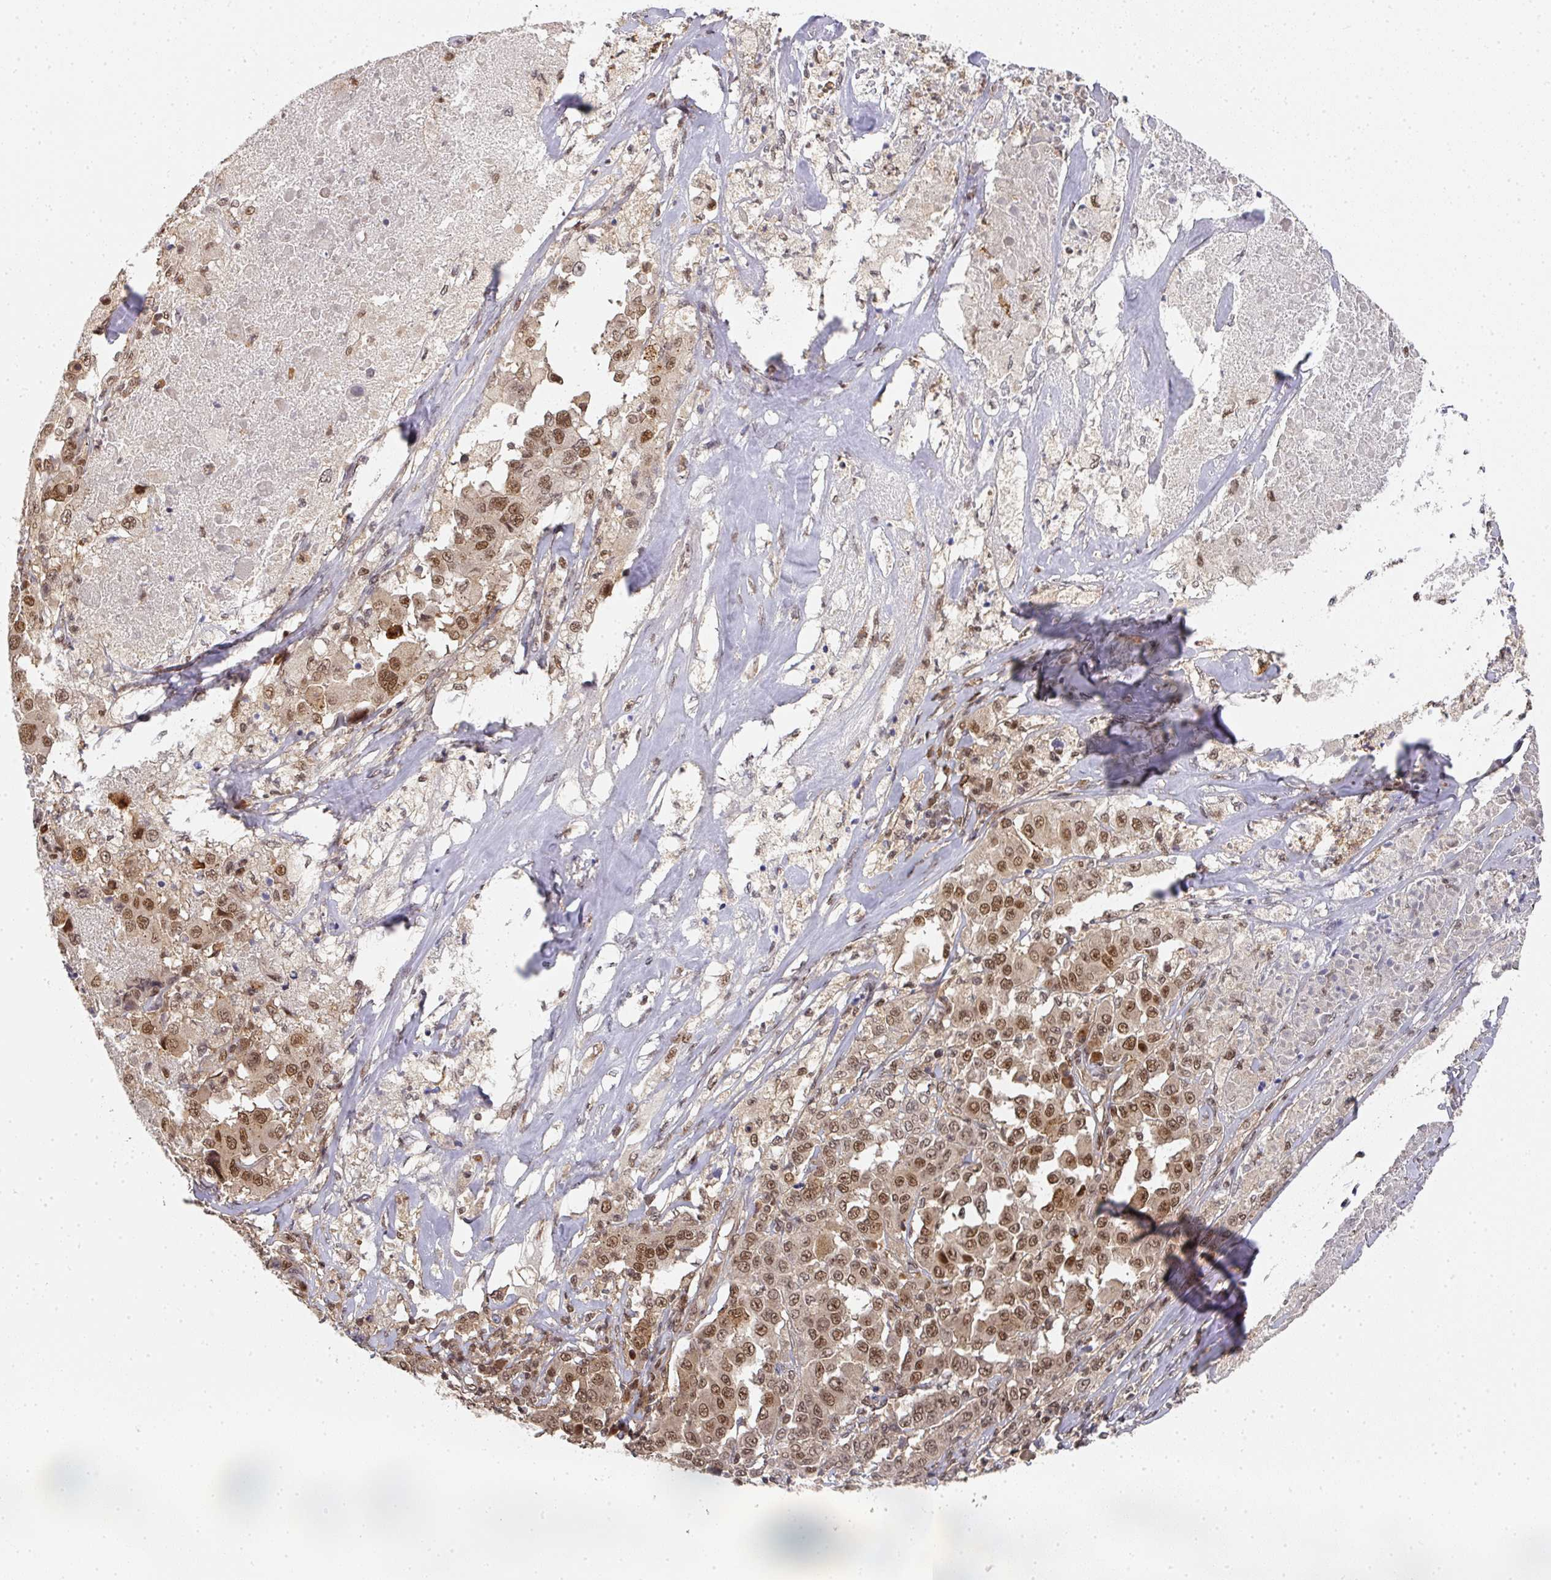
{"staining": {"intensity": "strong", "quantity": ">75%", "location": "nuclear"}, "tissue": "melanoma", "cell_type": "Tumor cells", "image_type": "cancer", "snomed": [{"axis": "morphology", "description": "Malignant melanoma, Metastatic site"}, {"axis": "topography", "description": "Lymph node"}], "caption": "This is a histology image of immunohistochemistry (IHC) staining of melanoma, which shows strong staining in the nuclear of tumor cells.", "gene": "DIDO1", "patient": {"sex": "male", "age": 62}}